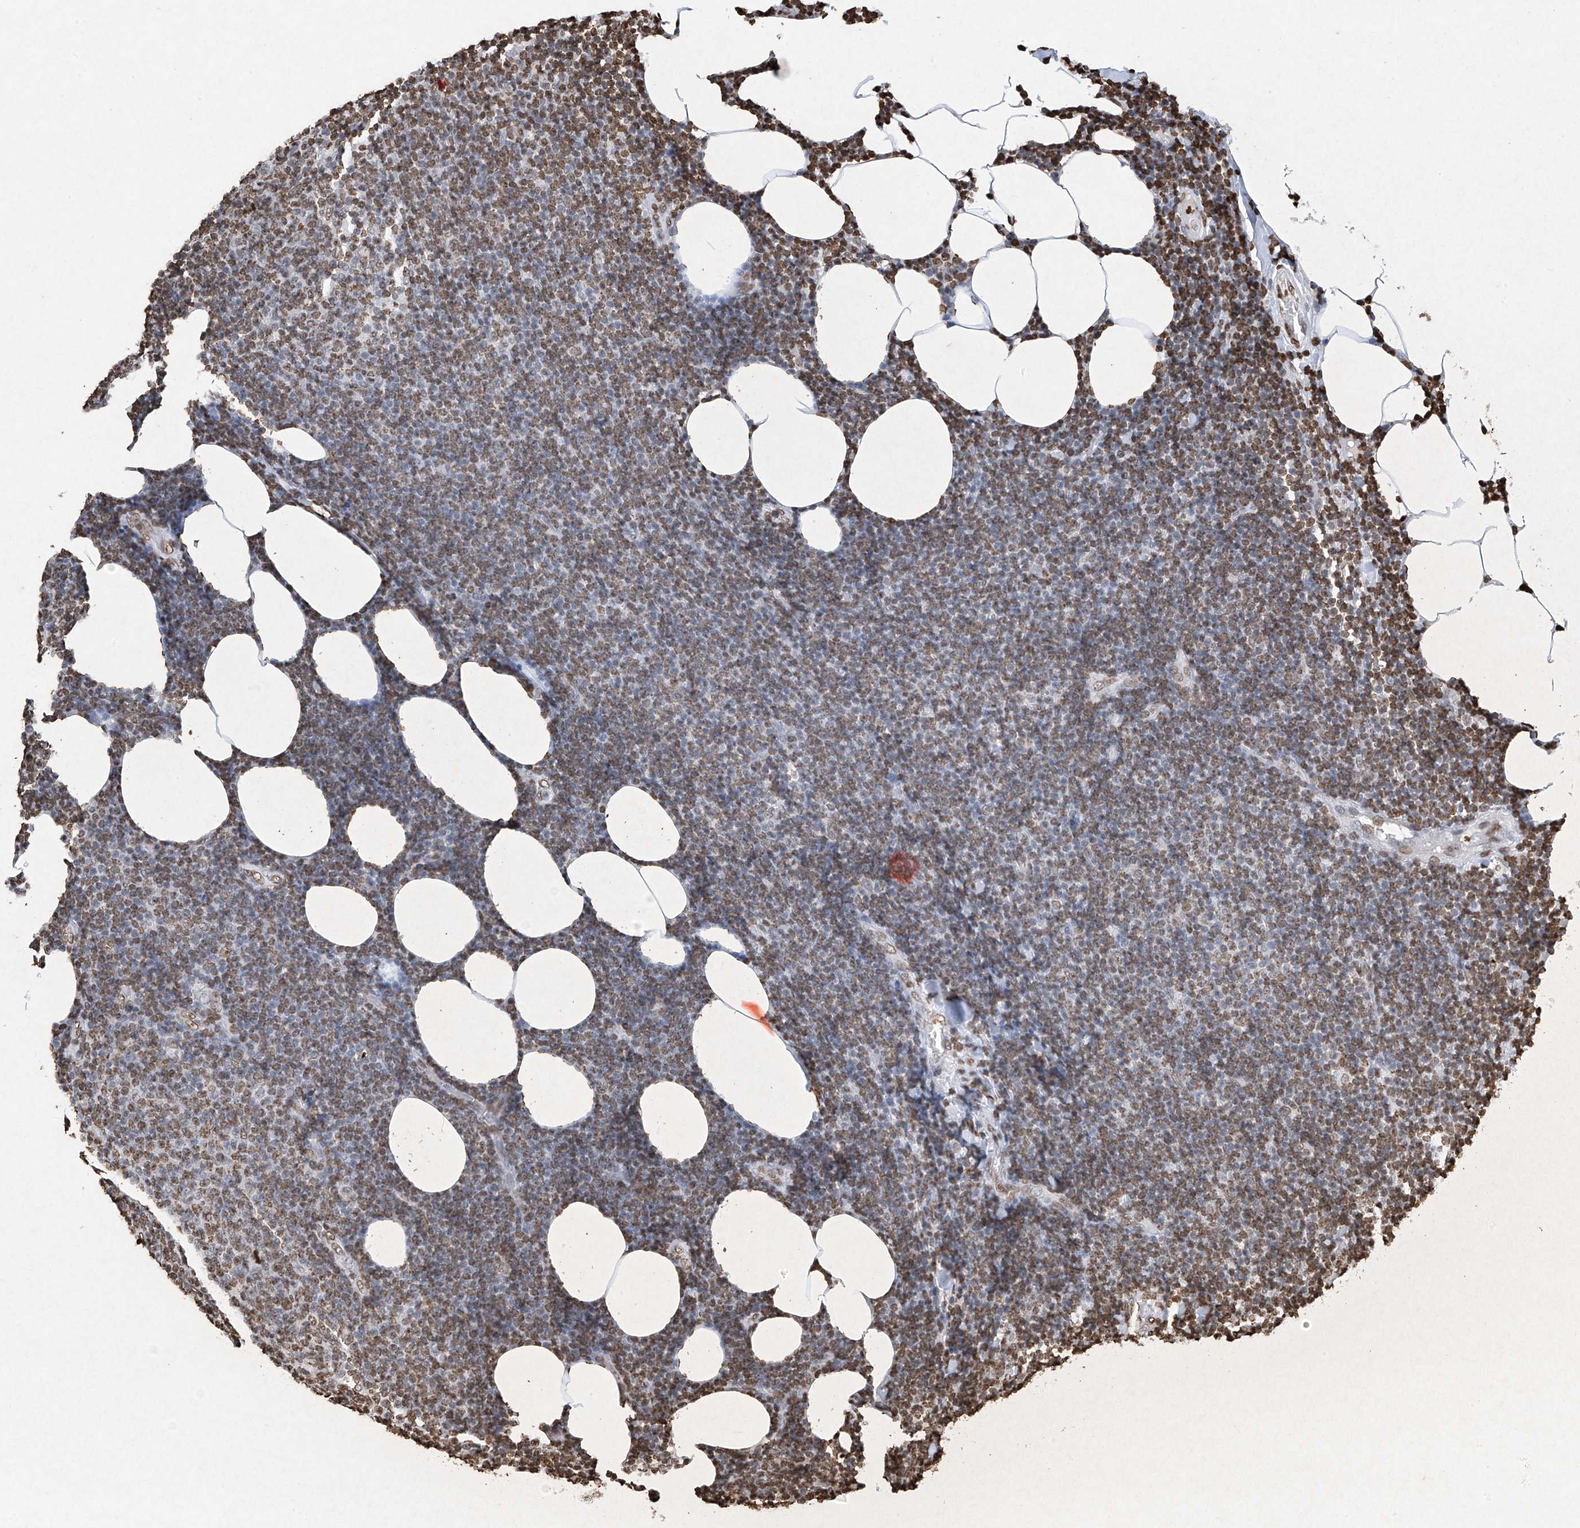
{"staining": {"intensity": "moderate", "quantity": ">75%", "location": "nuclear"}, "tissue": "lymphoma", "cell_type": "Tumor cells", "image_type": "cancer", "snomed": [{"axis": "morphology", "description": "Malignant lymphoma, non-Hodgkin's type, Low grade"}, {"axis": "topography", "description": "Lymph node"}], "caption": "A brown stain shows moderate nuclear positivity of a protein in human low-grade malignant lymphoma, non-Hodgkin's type tumor cells.", "gene": "H3-3A", "patient": {"sex": "male", "age": 66}}